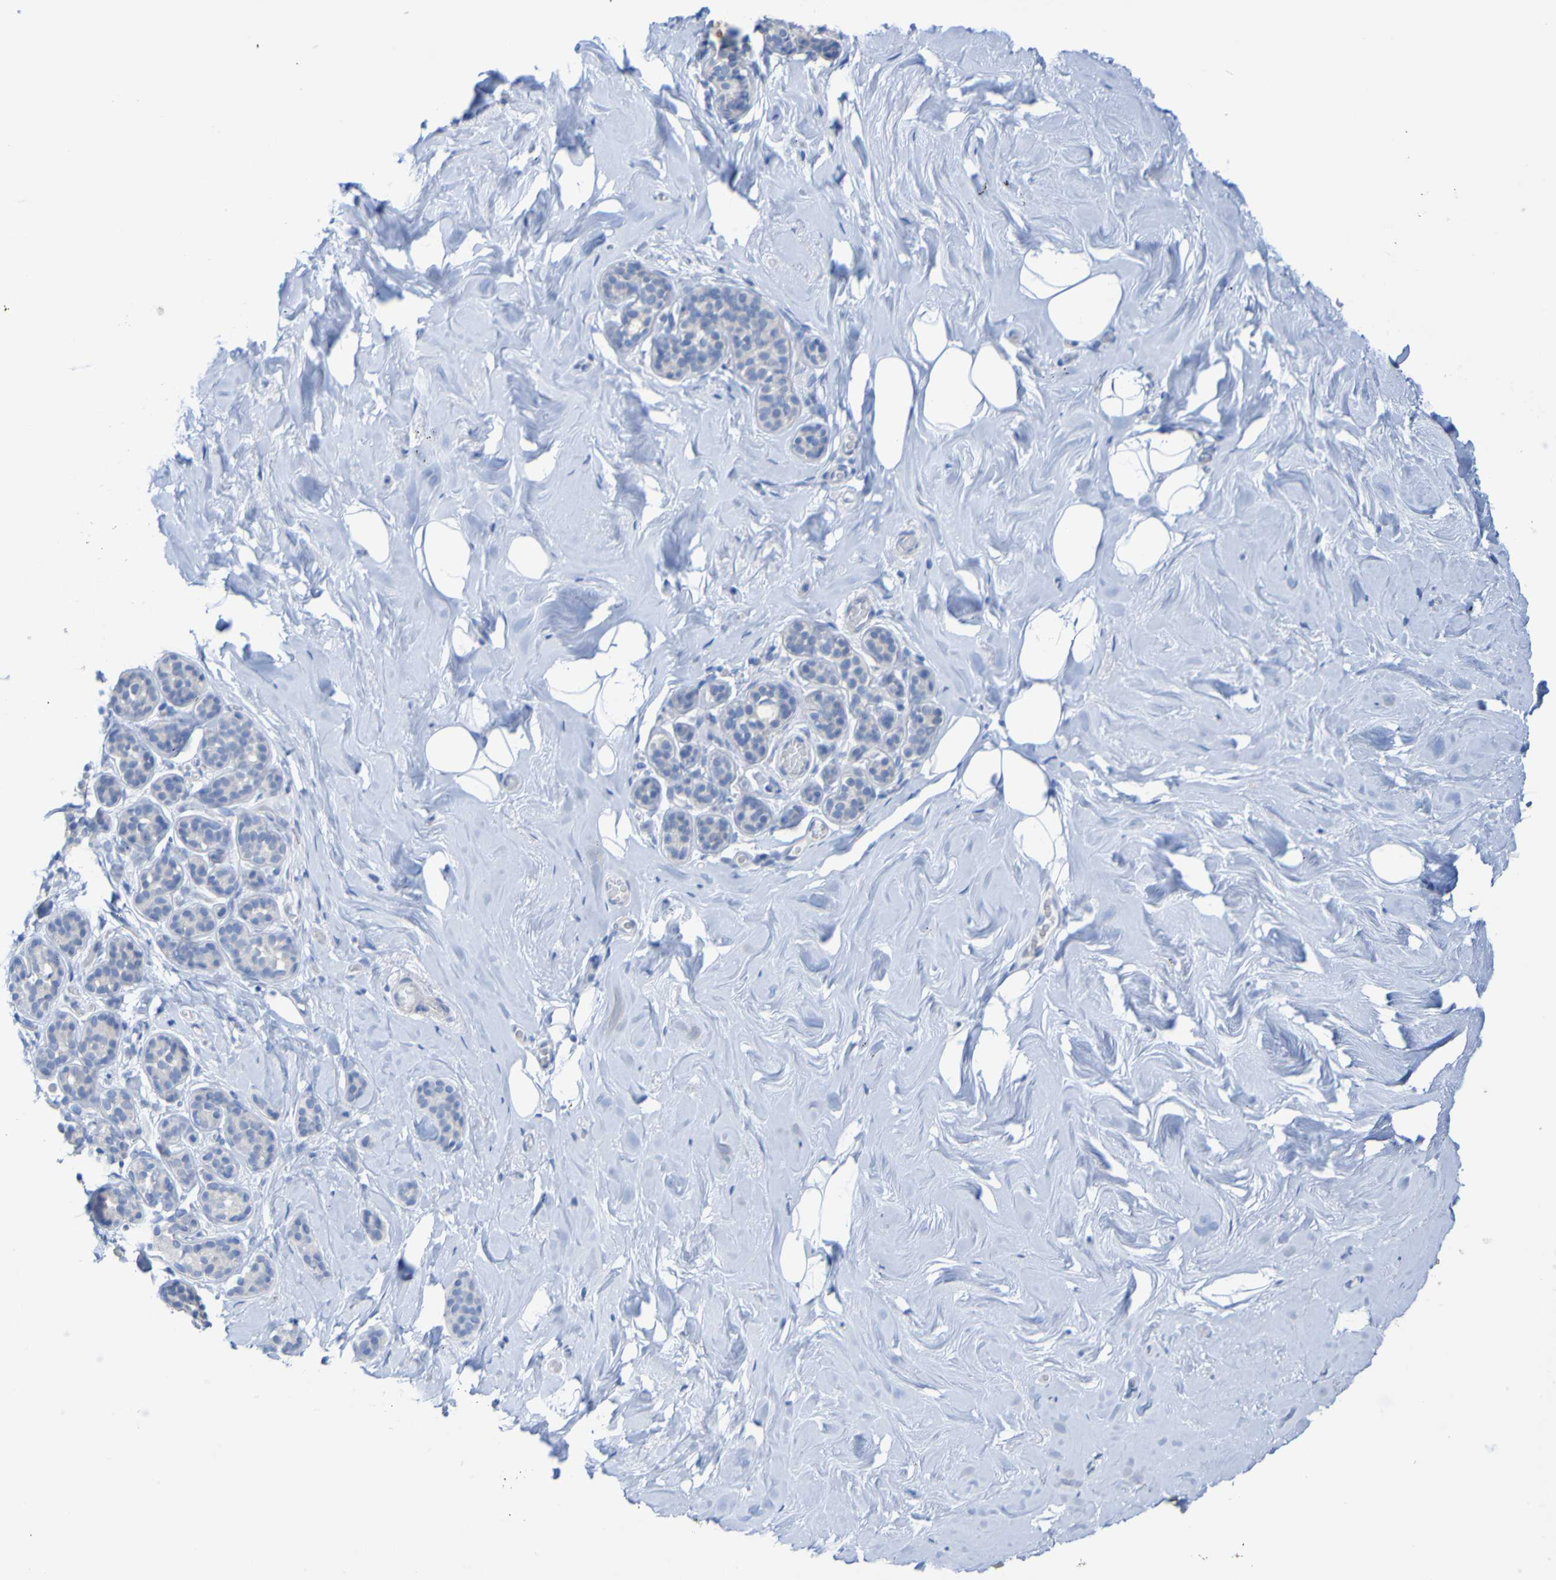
{"staining": {"intensity": "negative", "quantity": "none", "location": "none"}, "tissue": "breast", "cell_type": "Adipocytes", "image_type": "normal", "snomed": [{"axis": "morphology", "description": "Normal tissue, NOS"}, {"axis": "topography", "description": "Breast"}], "caption": "Image shows no significant protein expression in adipocytes of unremarkable breast. (DAB IHC with hematoxylin counter stain).", "gene": "ACMSD", "patient": {"sex": "female", "age": 75}}